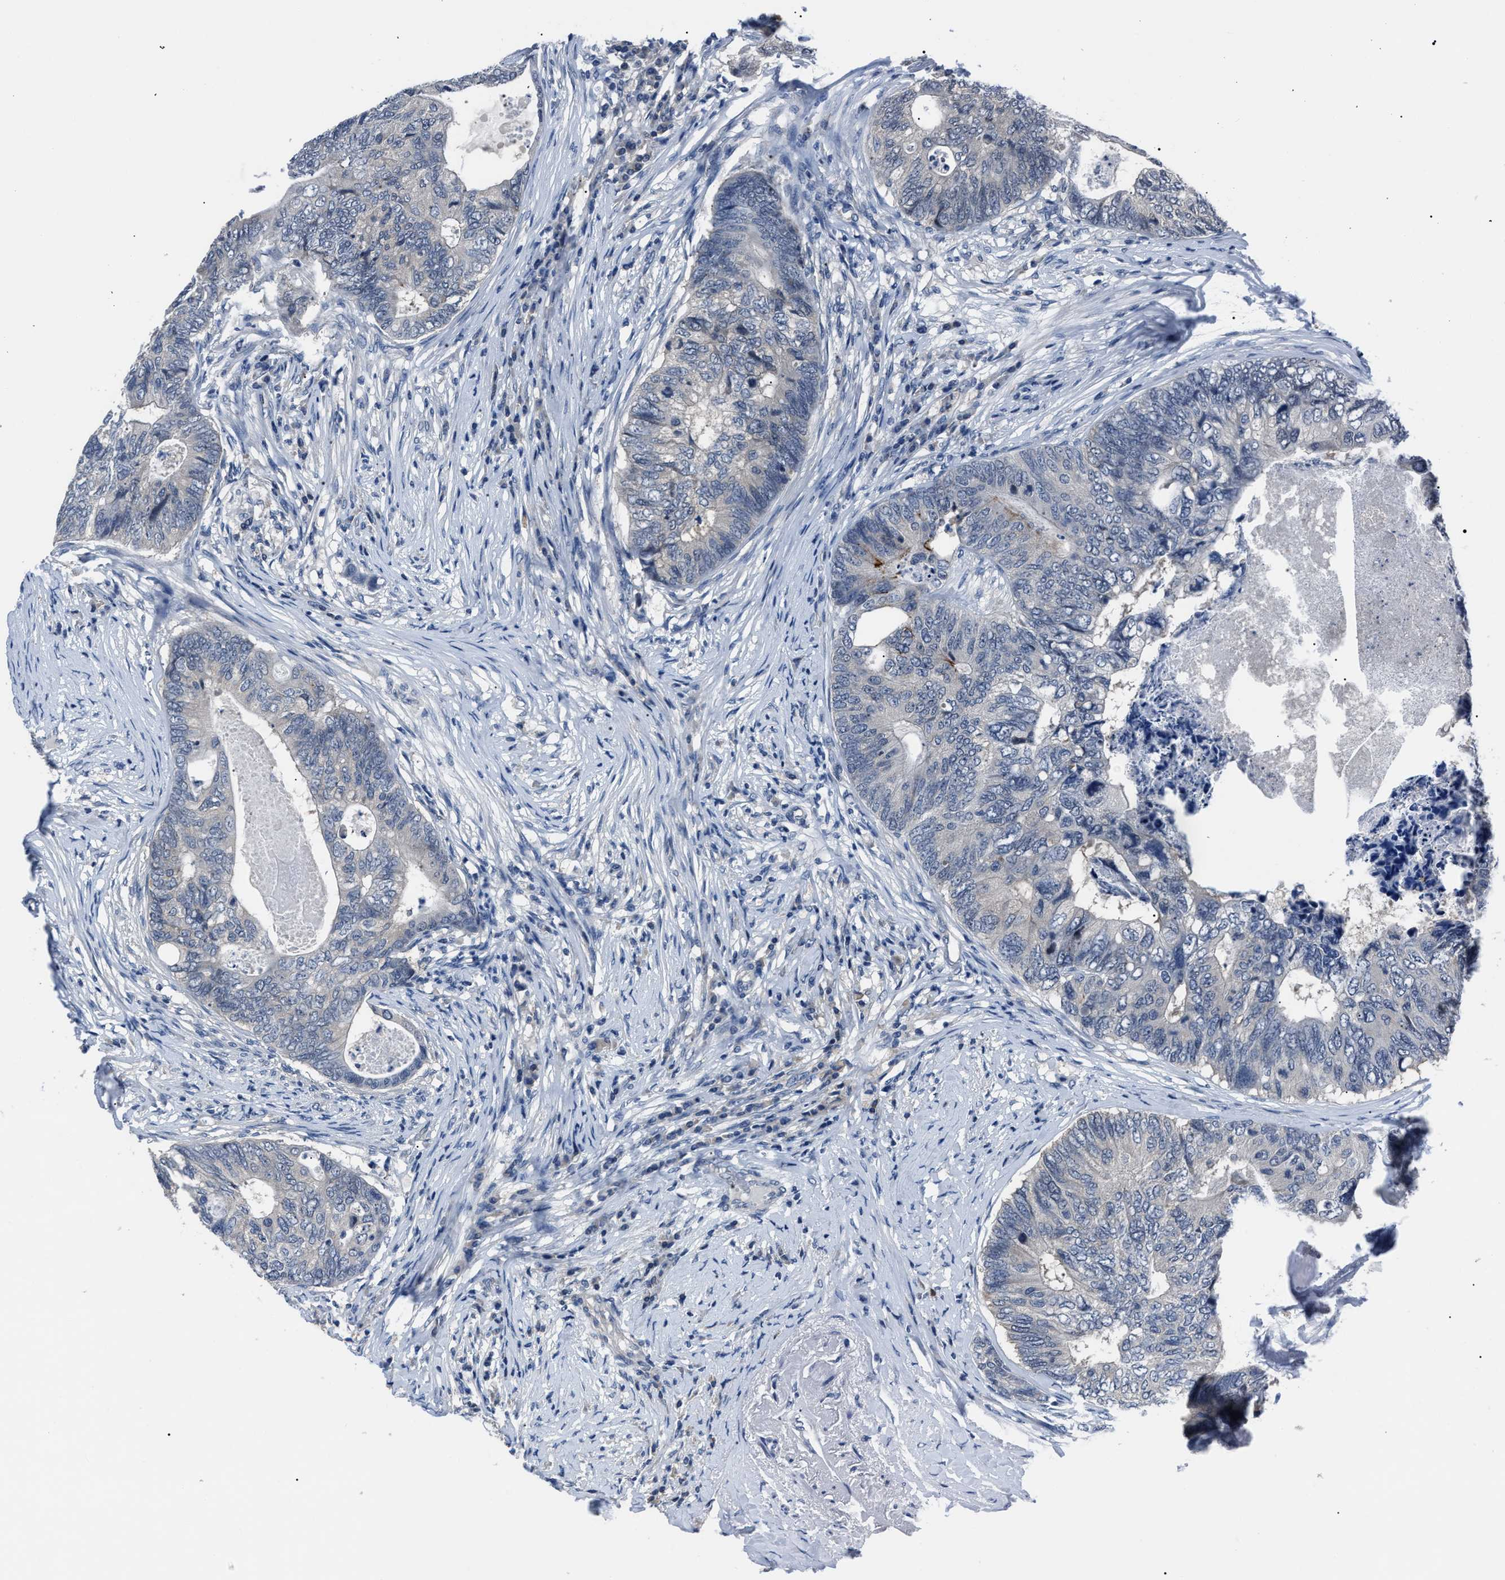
{"staining": {"intensity": "negative", "quantity": "none", "location": "none"}, "tissue": "colorectal cancer", "cell_type": "Tumor cells", "image_type": "cancer", "snomed": [{"axis": "morphology", "description": "Adenocarcinoma, NOS"}, {"axis": "topography", "description": "Colon"}], "caption": "This is an immunohistochemistry photomicrograph of human colorectal adenocarcinoma. There is no expression in tumor cells.", "gene": "LRWD1", "patient": {"sex": "female", "age": 67}}